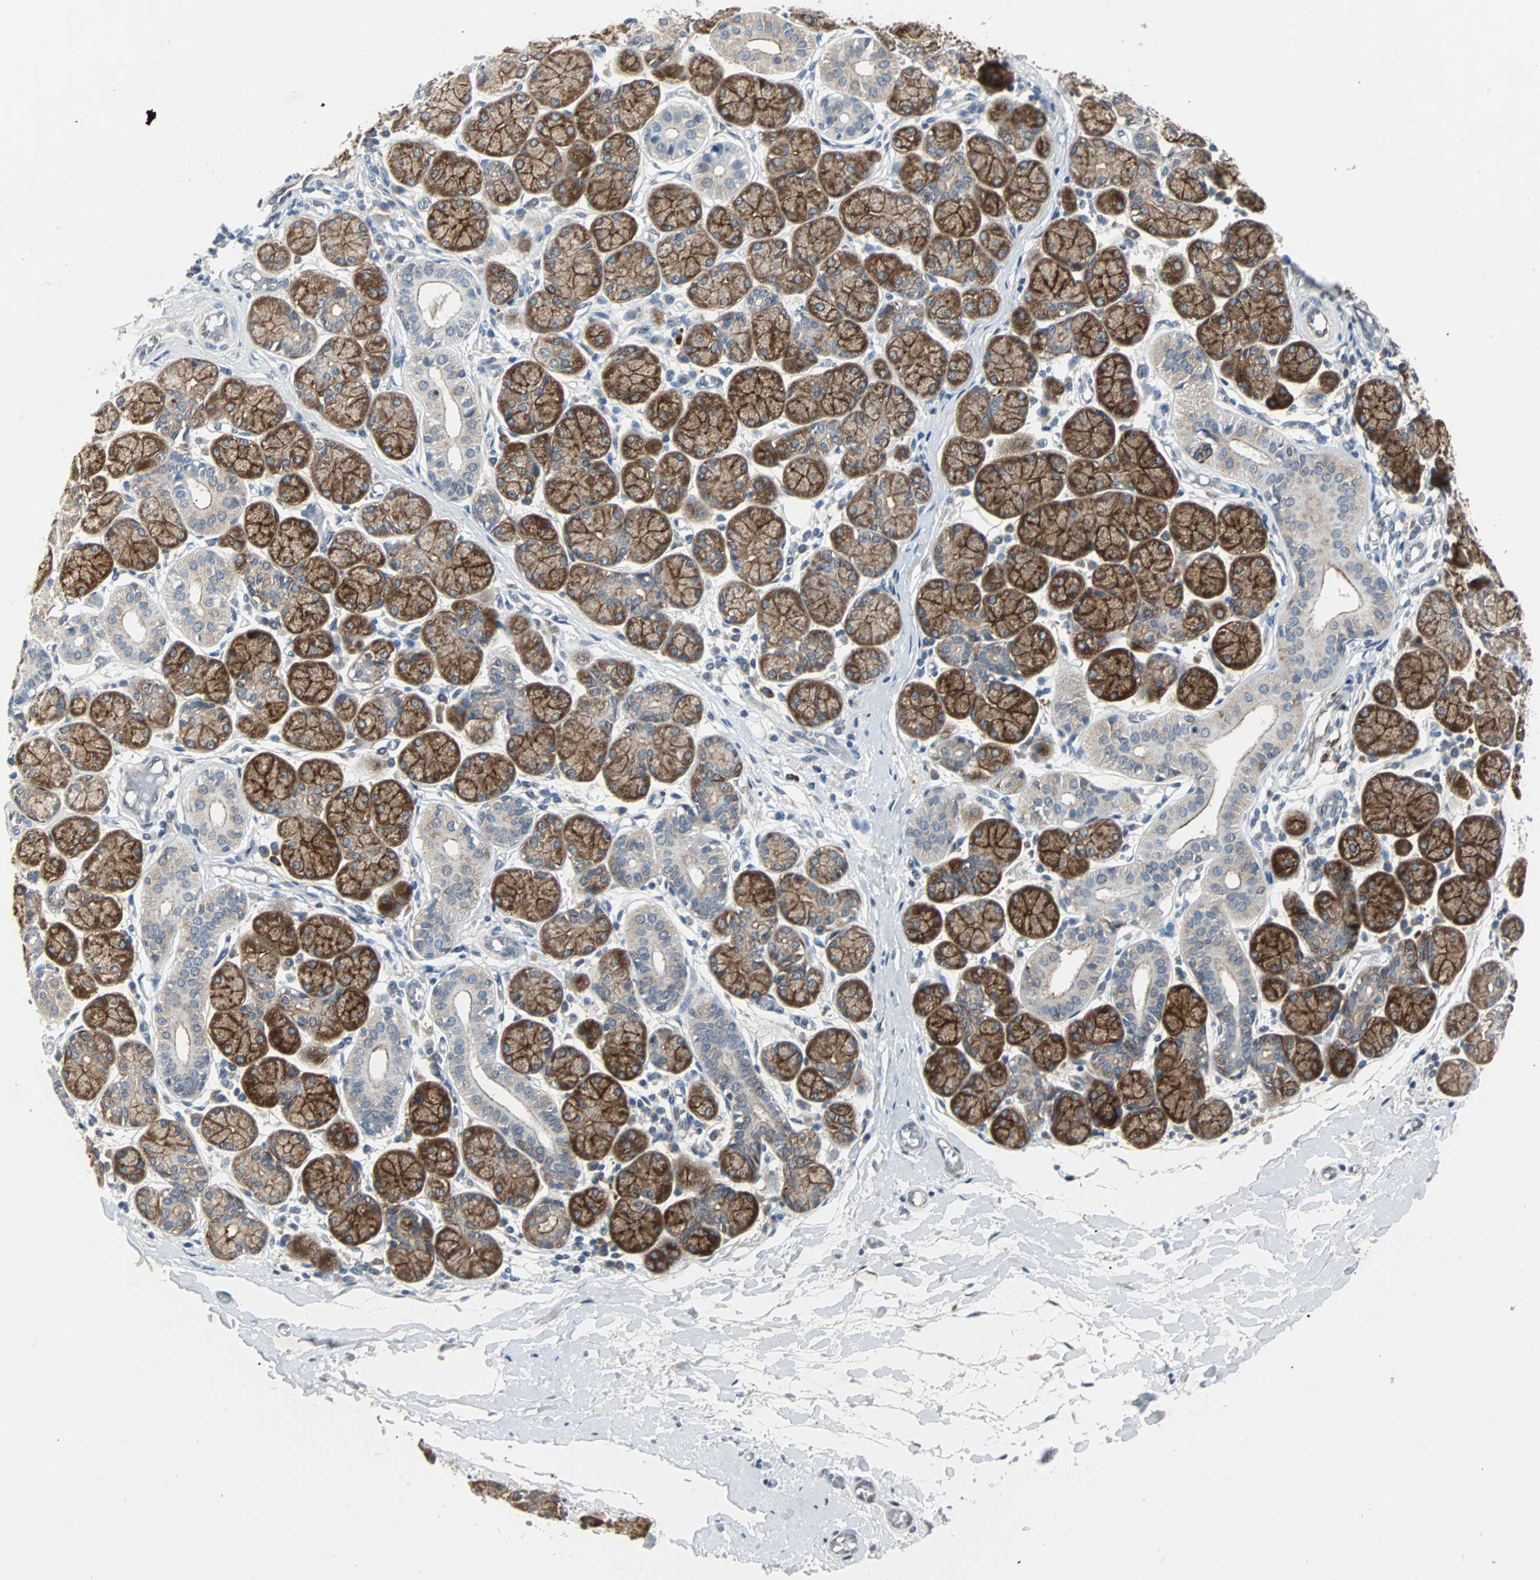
{"staining": {"intensity": "moderate", "quantity": ">75%", "location": "cytoplasmic/membranous"}, "tissue": "salivary gland", "cell_type": "Glandular cells", "image_type": "normal", "snomed": [{"axis": "morphology", "description": "Normal tissue, NOS"}, {"axis": "topography", "description": "Salivary gland"}], "caption": "A brown stain shows moderate cytoplasmic/membranous expression of a protein in glandular cells of benign salivary gland.", "gene": "CMC2", "patient": {"sex": "female", "age": 24}}